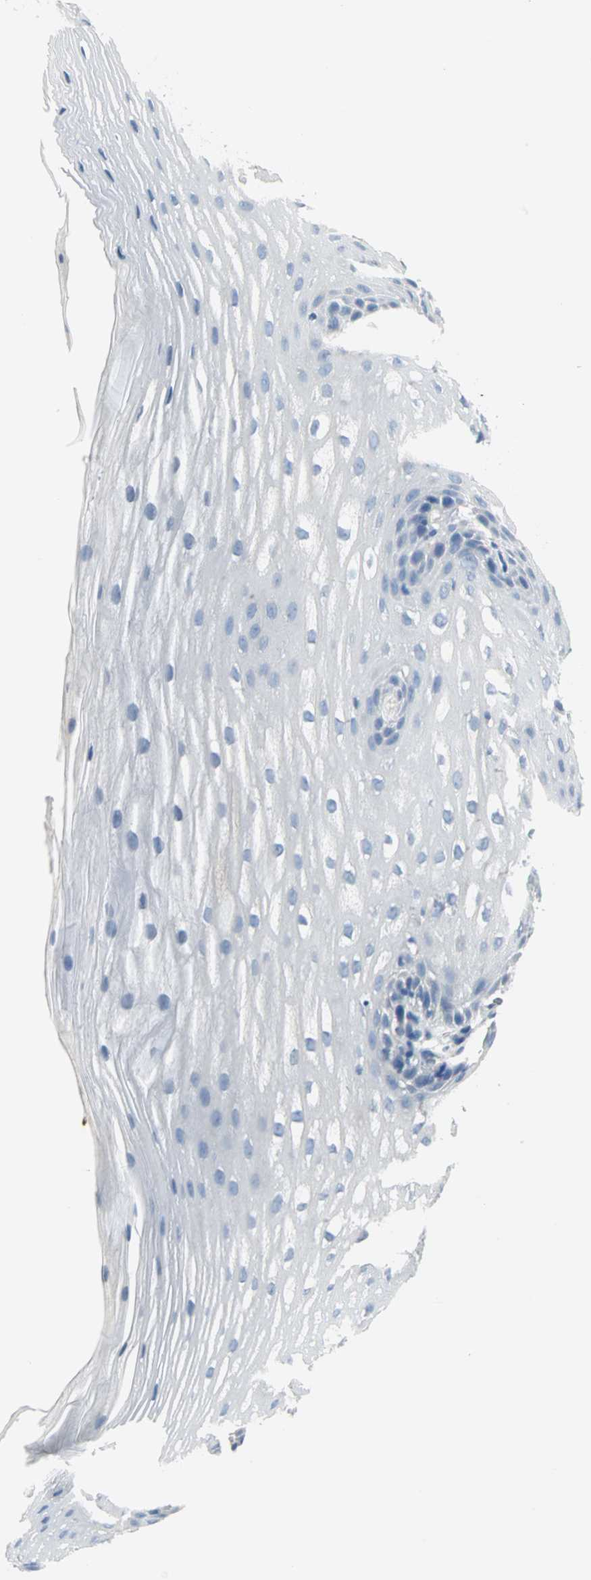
{"staining": {"intensity": "negative", "quantity": "none", "location": "none"}, "tissue": "esophagus", "cell_type": "Squamous epithelial cells", "image_type": "normal", "snomed": [{"axis": "morphology", "description": "Normal tissue, NOS"}, {"axis": "topography", "description": "Esophagus"}], "caption": "This micrograph is of normal esophagus stained with IHC to label a protein in brown with the nuclei are counter-stained blue. There is no staining in squamous epithelial cells.", "gene": "ALOX15", "patient": {"sex": "female", "age": 70}}